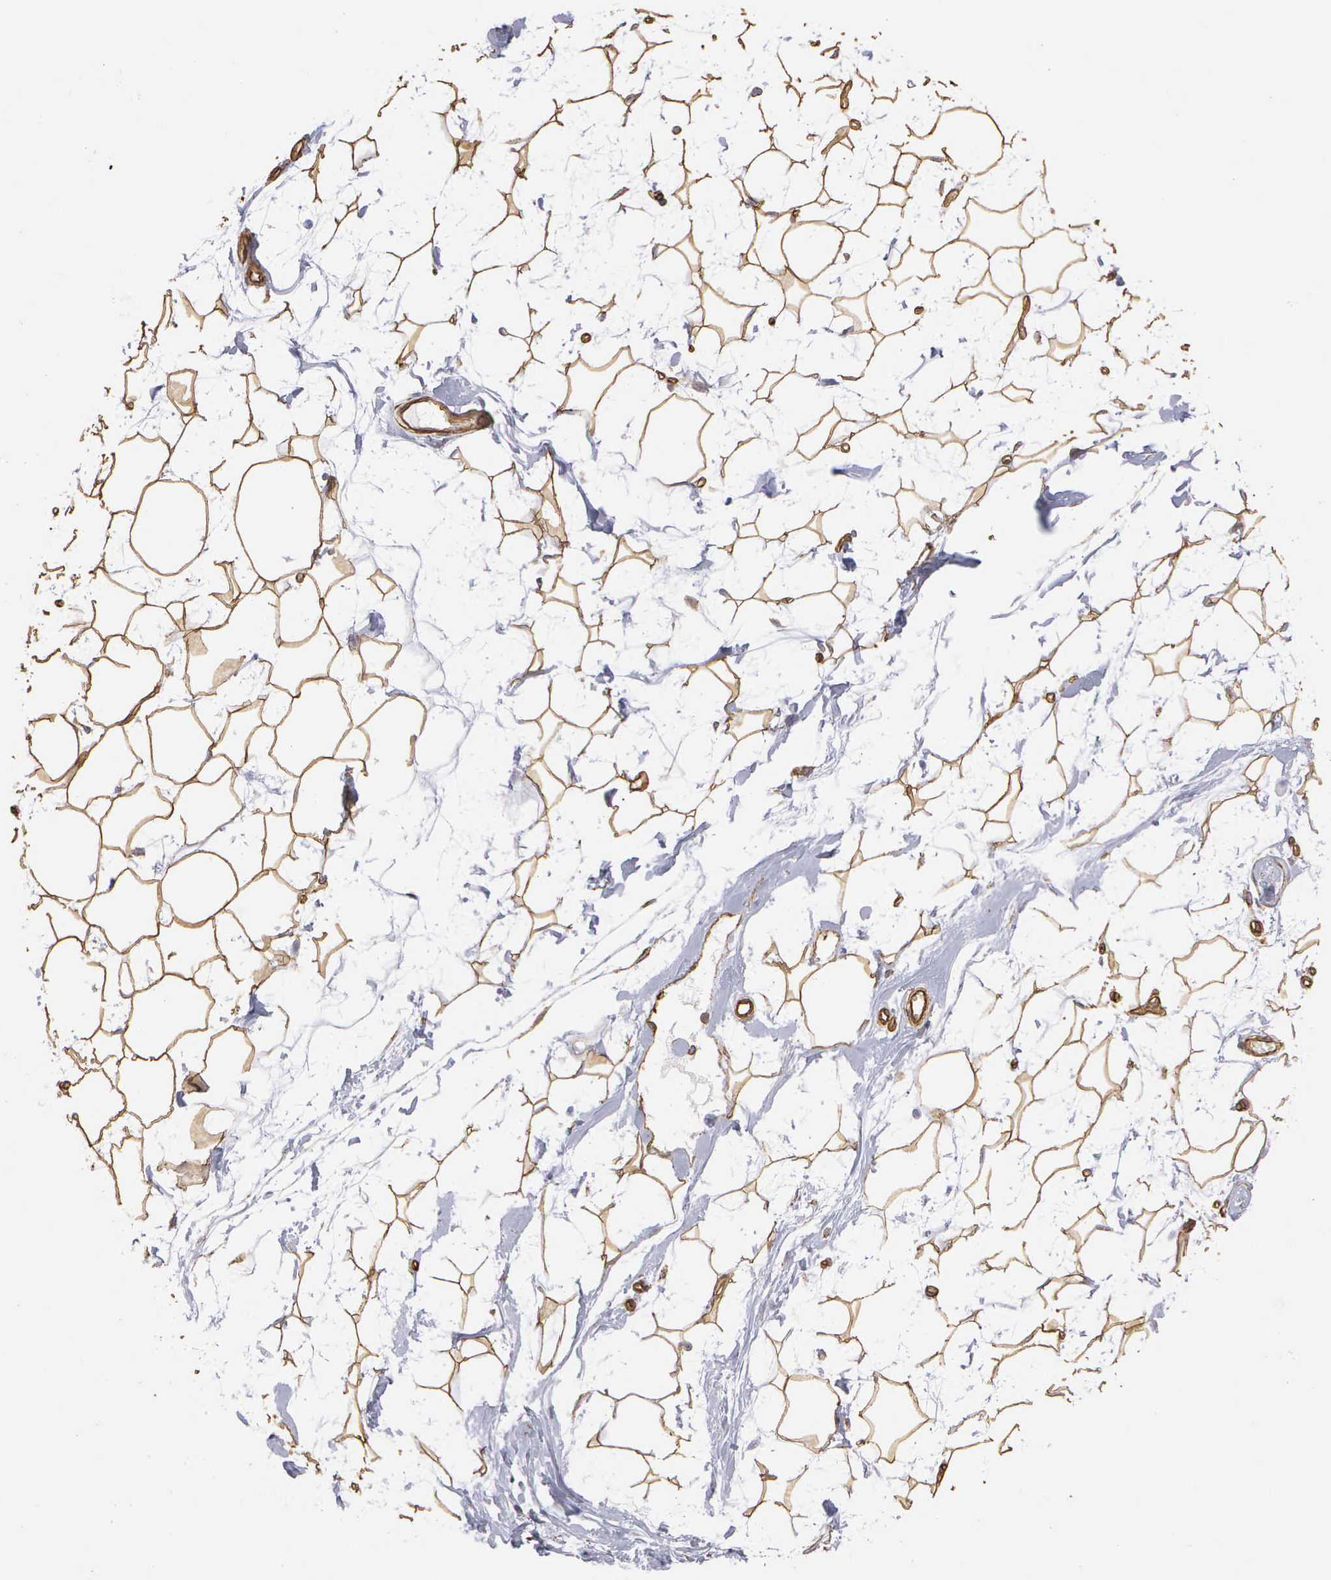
{"staining": {"intensity": "moderate", "quantity": ">75%", "location": "cytoplasmic/membranous"}, "tissue": "adipose tissue", "cell_type": "Adipocytes", "image_type": "normal", "snomed": [{"axis": "morphology", "description": "Normal tissue, NOS"}, {"axis": "topography", "description": "Breast"}], "caption": "Adipose tissue stained for a protein (brown) demonstrates moderate cytoplasmic/membranous positive expression in about >75% of adipocytes.", "gene": "MAGEB10", "patient": {"sex": "female", "age": 44}}